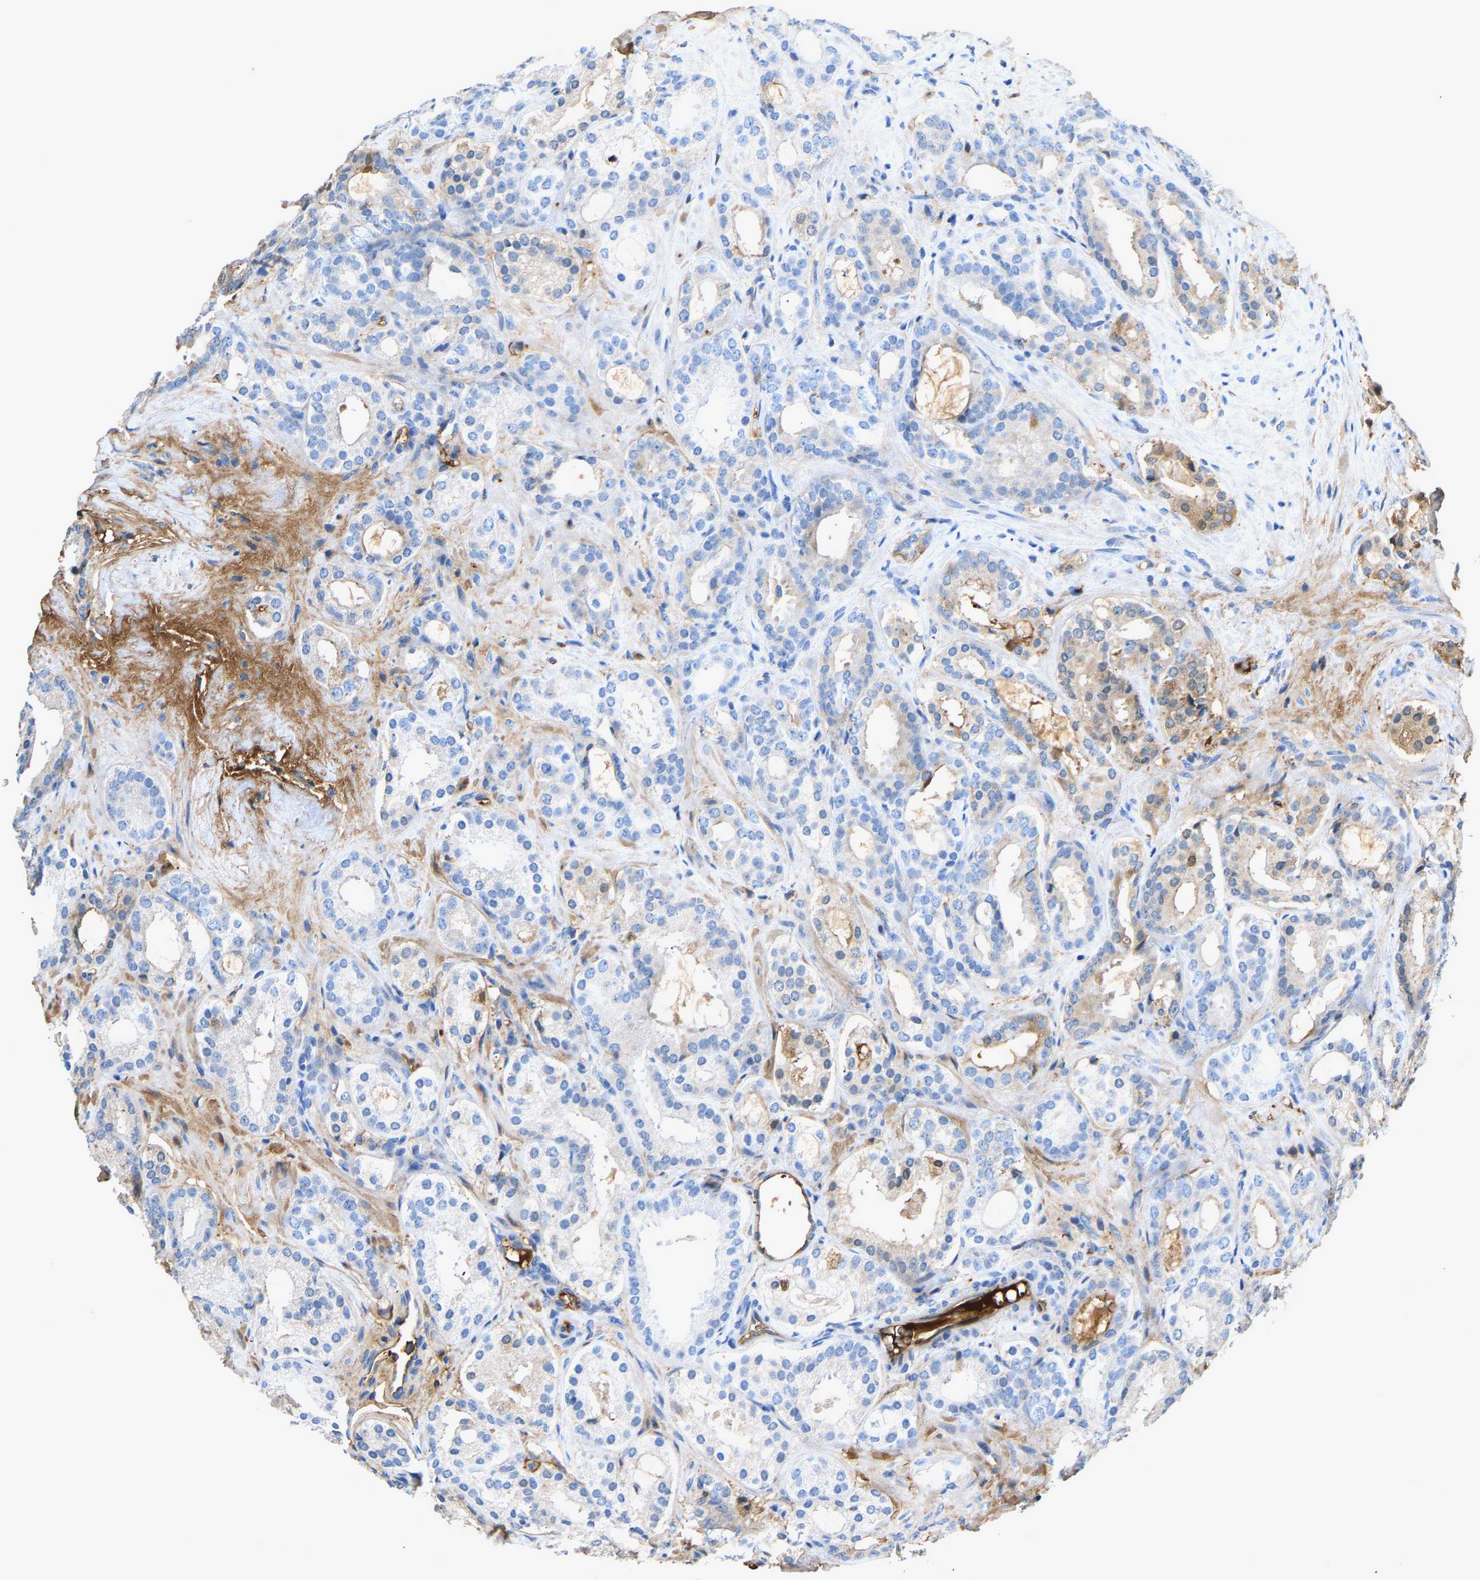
{"staining": {"intensity": "weak", "quantity": "<25%", "location": "cytoplasmic/membranous"}, "tissue": "prostate cancer", "cell_type": "Tumor cells", "image_type": "cancer", "snomed": [{"axis": "morphology", "description": "Adenocarcinoma, Low grade"}, {"axis": "topography", "description": "Prostate"}], "caption": "An immunohistochemistry (IHC) photomicrograph of prostate cancer (low-grade adenocarcinoma) is shown. There is no staining in tumor cells of prostate cancer (low-grade adenocarcinoma).", "gene": "STC1", "patient": {"sex": "male", "age": 69}}